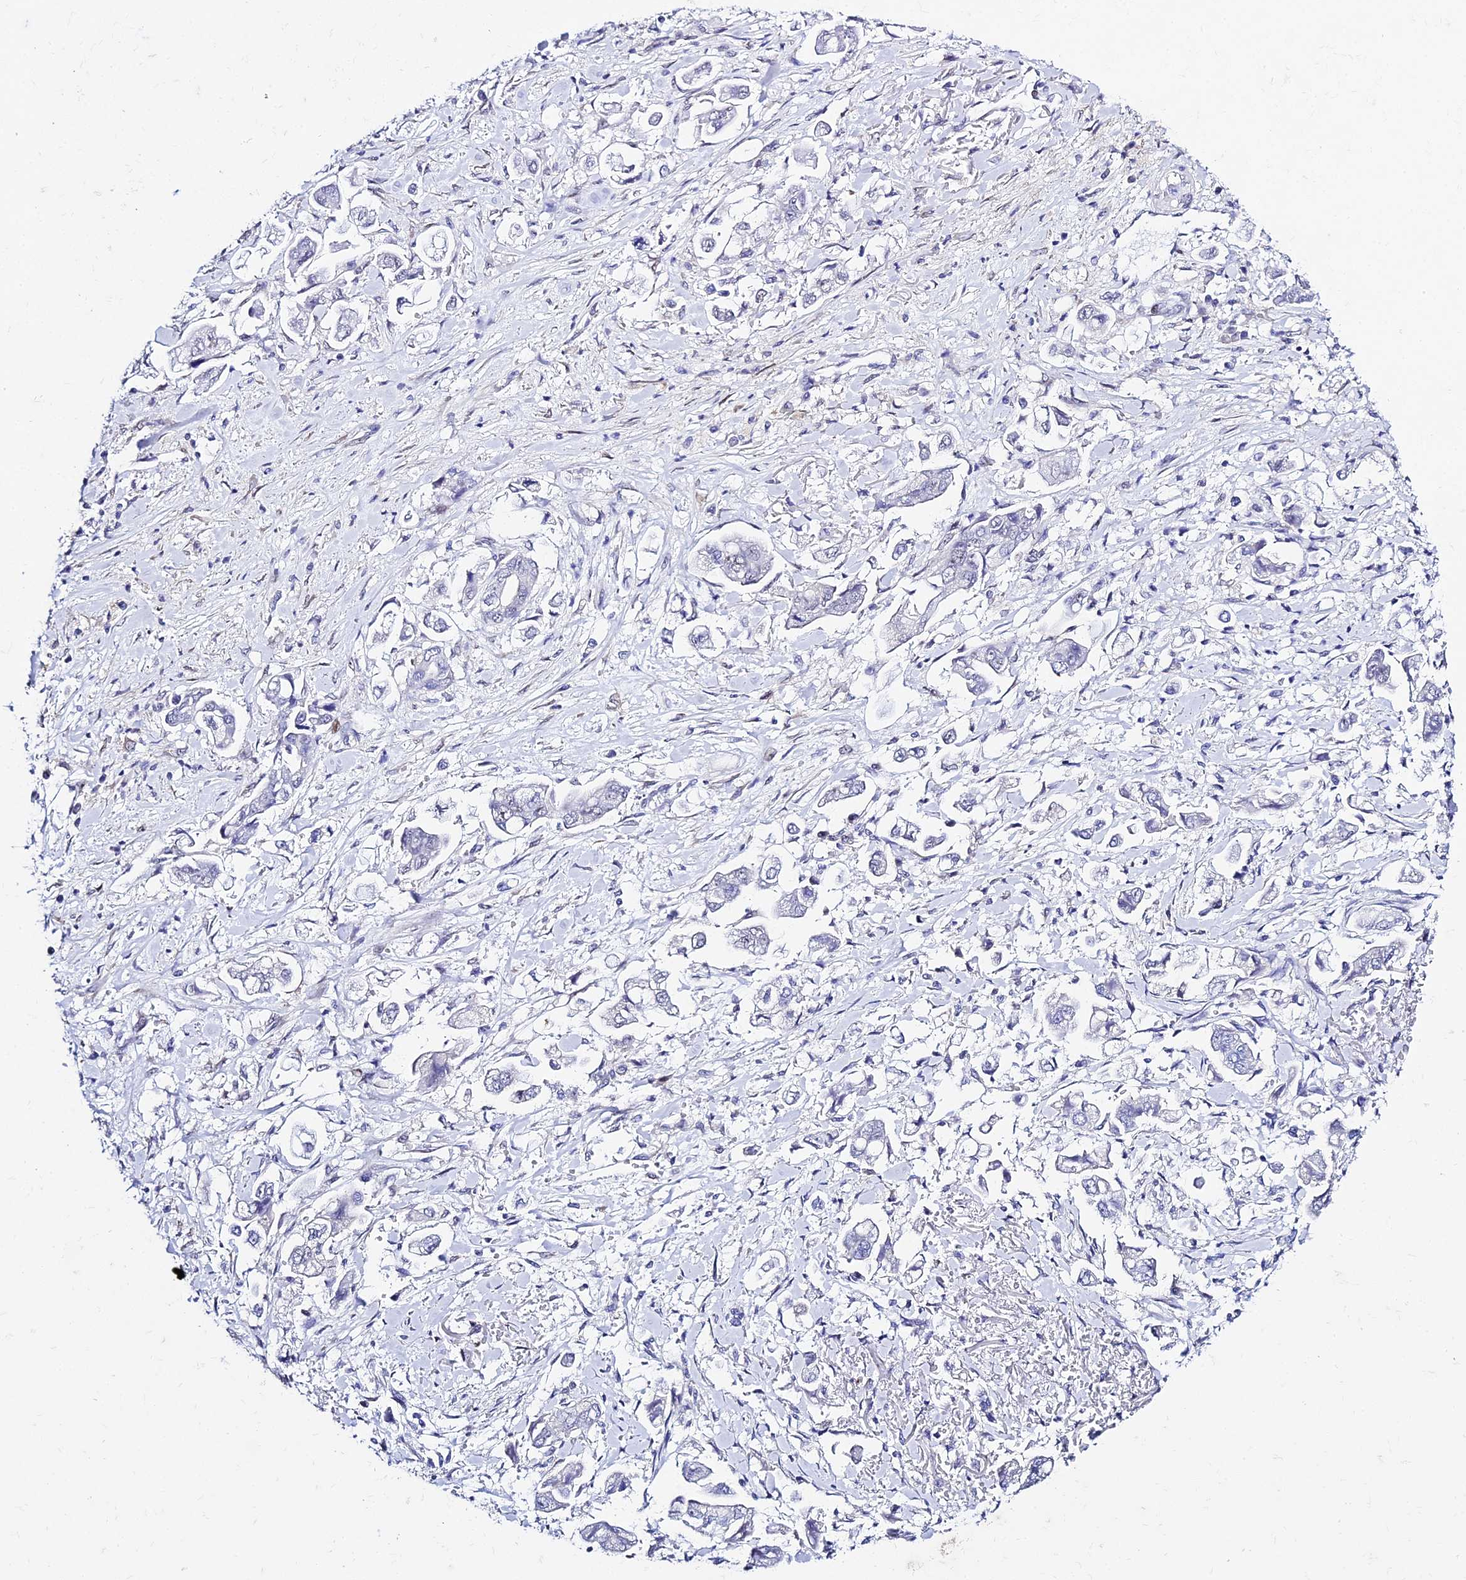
{"staining": {"intensity": "negative", "quantity": "none", "location": "none"}, "tissue": "stomach cancer", "cell_type": "Tumor cells", "image_type": "cancer", "snomed": [{"axis": "morphology", "description": "Adenocarcinoma, NOS"}, {"axis": "topography", "description": "Stomach"}], "caption": "Histopathology image shows no protein positivity in tumor cells of stomach cancer tissue. The staining was performed using DAB to visualize the protein expression in brown, while the nuclei were stained in blue with hematoxylin (Magnification: 20x).", "gene": "POFUT2", "patient": {"sex": "male", "age": 62}}